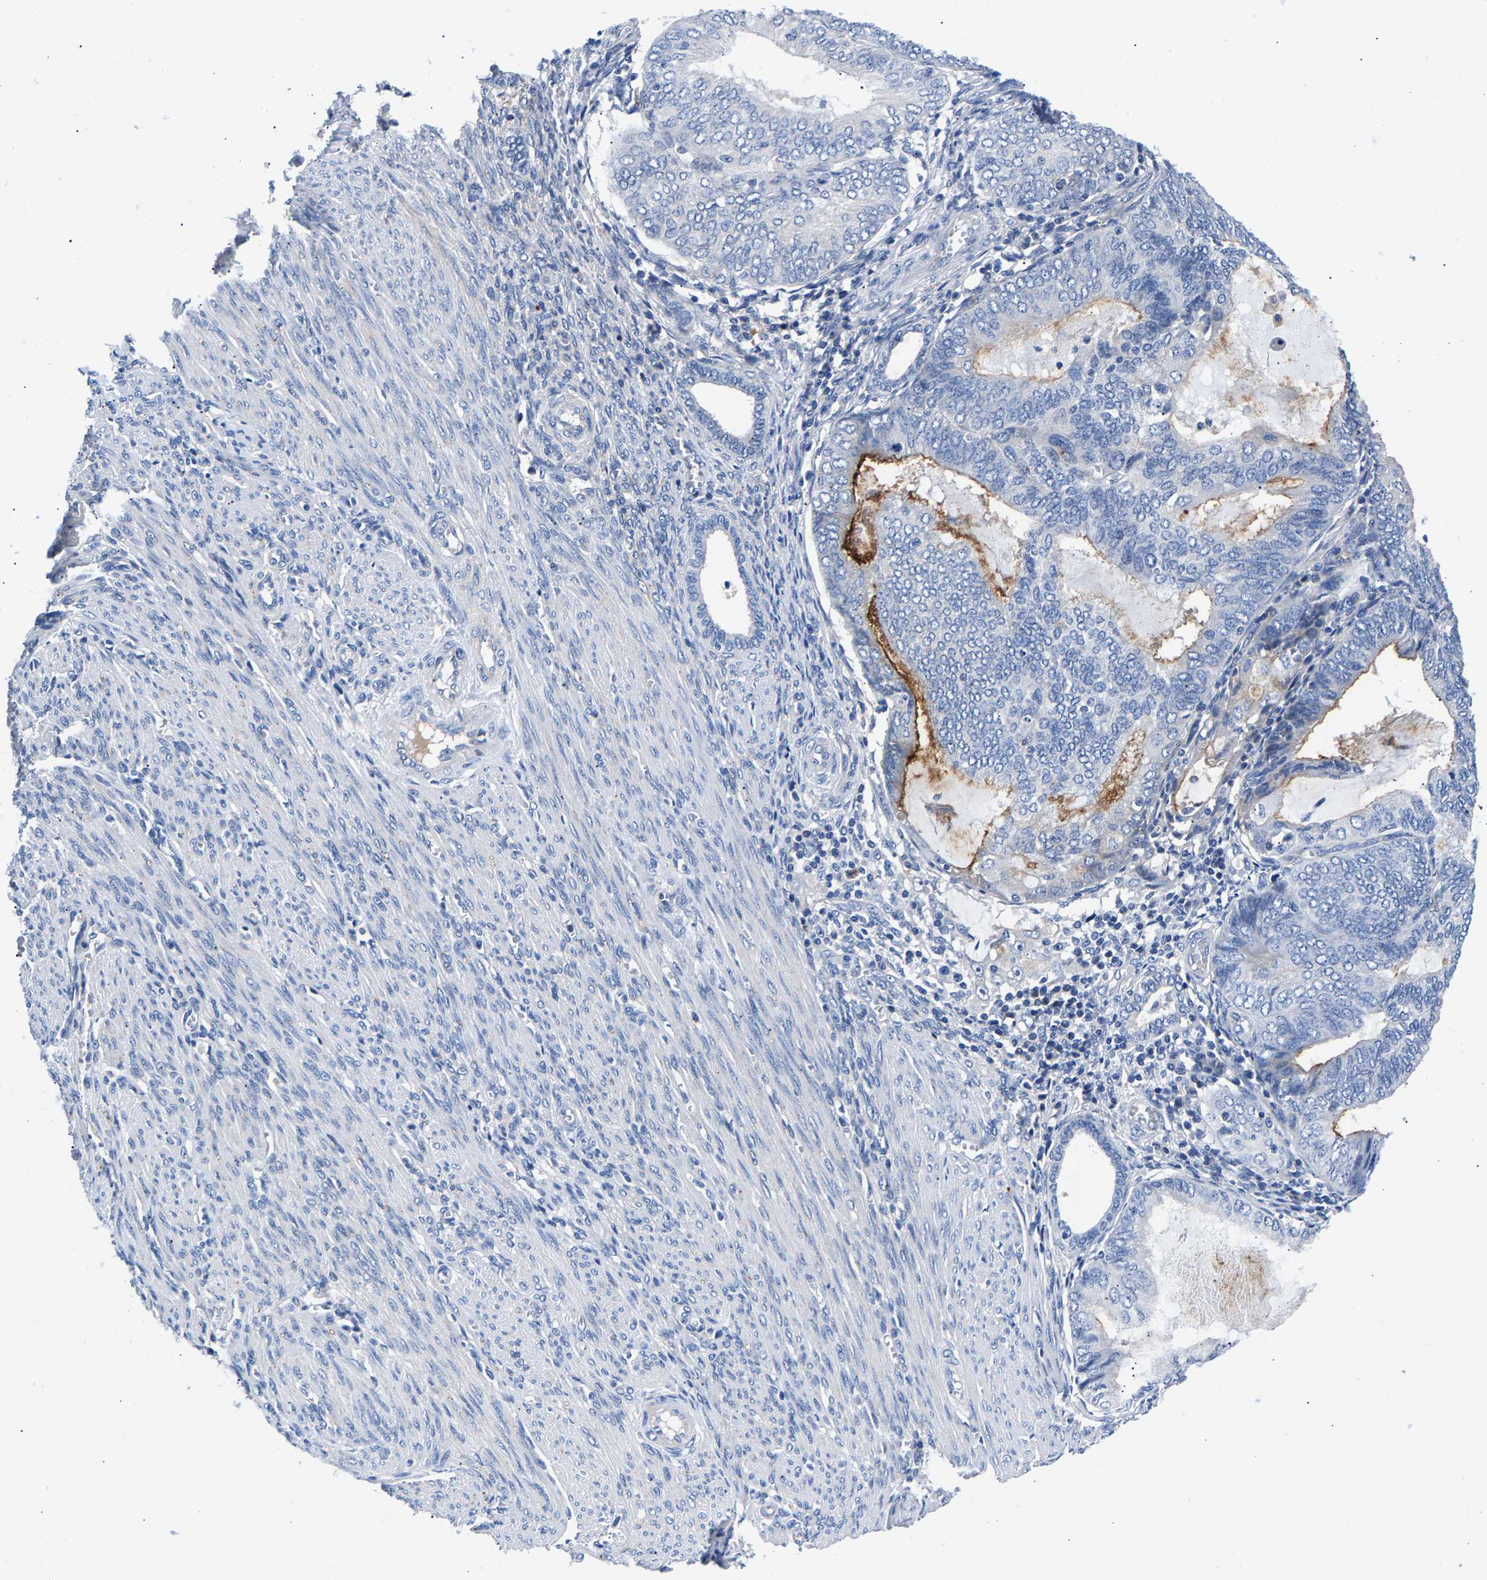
{"staining": {"intensity": "negative", "quantity": "none", "location": "none"}, "tissue": "endometrial cancer", "cell_type": "Tumor cells", "image_type": "cancer", "snomed": [{"axis": "morphology", "description": "Adenocarcinoma, NOS"}, {"axis": "topography", "description": "Endometrium"}], "caption": "IHC of endometrial cancer (adenocarcinoma) shows no expression in tumor cells.", "gene": "P2RY4", "patient": {"sex": "female", "age": 81}}